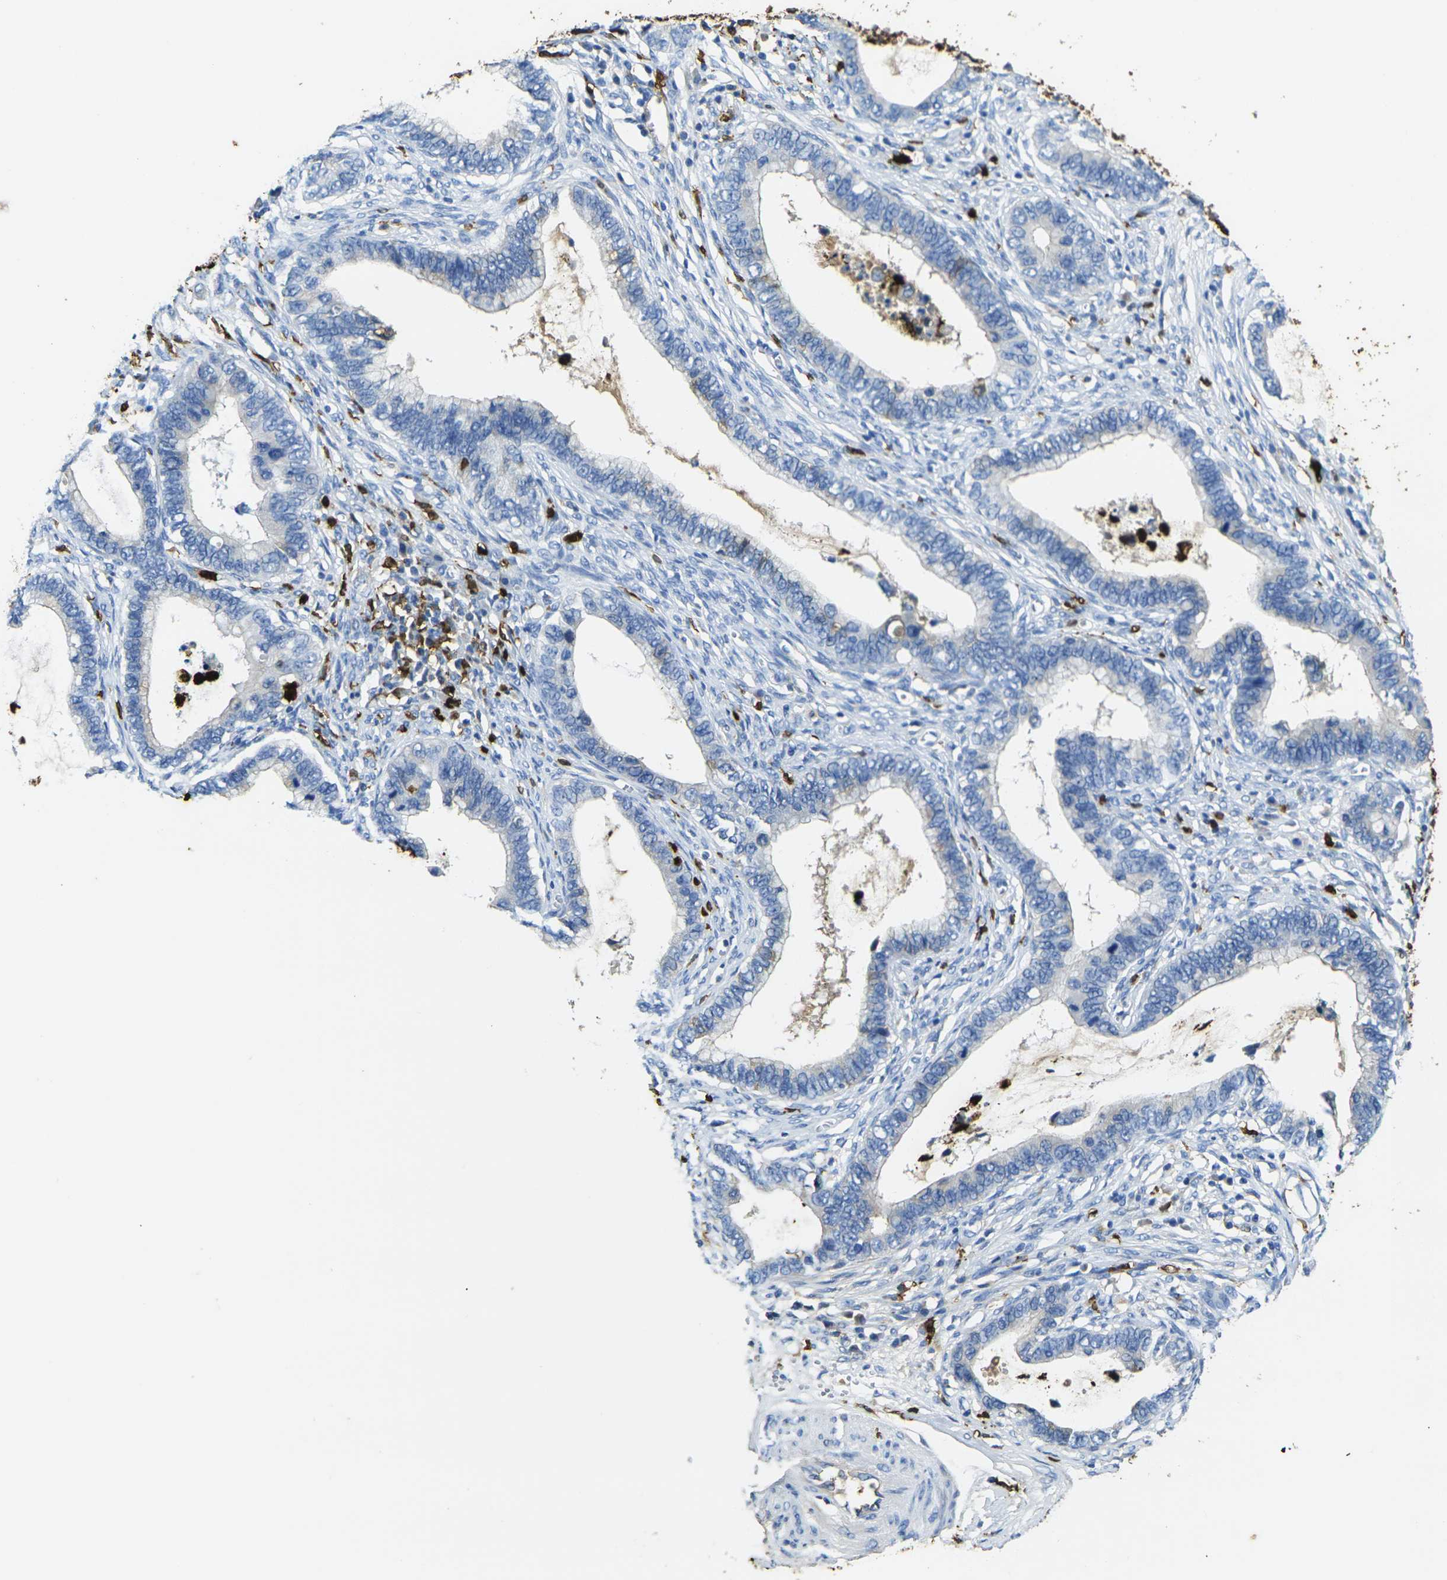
{"staining": {"intensity": "moderate", "quantity": "<25%", "location": "cytoplasmic/membranous"}, "tissue": "cervical cancer", "cell_type": "Tumor cells", "image_type": "cancer", "snomed": [{"axis": "morphology", "description": "Adenocarcinoma, NOS"}, {"axis": "topography", "description": "Cervix"}], "caption": "Moderate cytoplasmic/membranous staining is appreciated in about <25% of tumor cells in adenocarcinoma (cervical). (DAB (3,3'-diaminobenzidine) IHC with brightfield microscopy, high magnification).", "gene": "S100A9", "patient": {"sex": "female", "age": 44}}